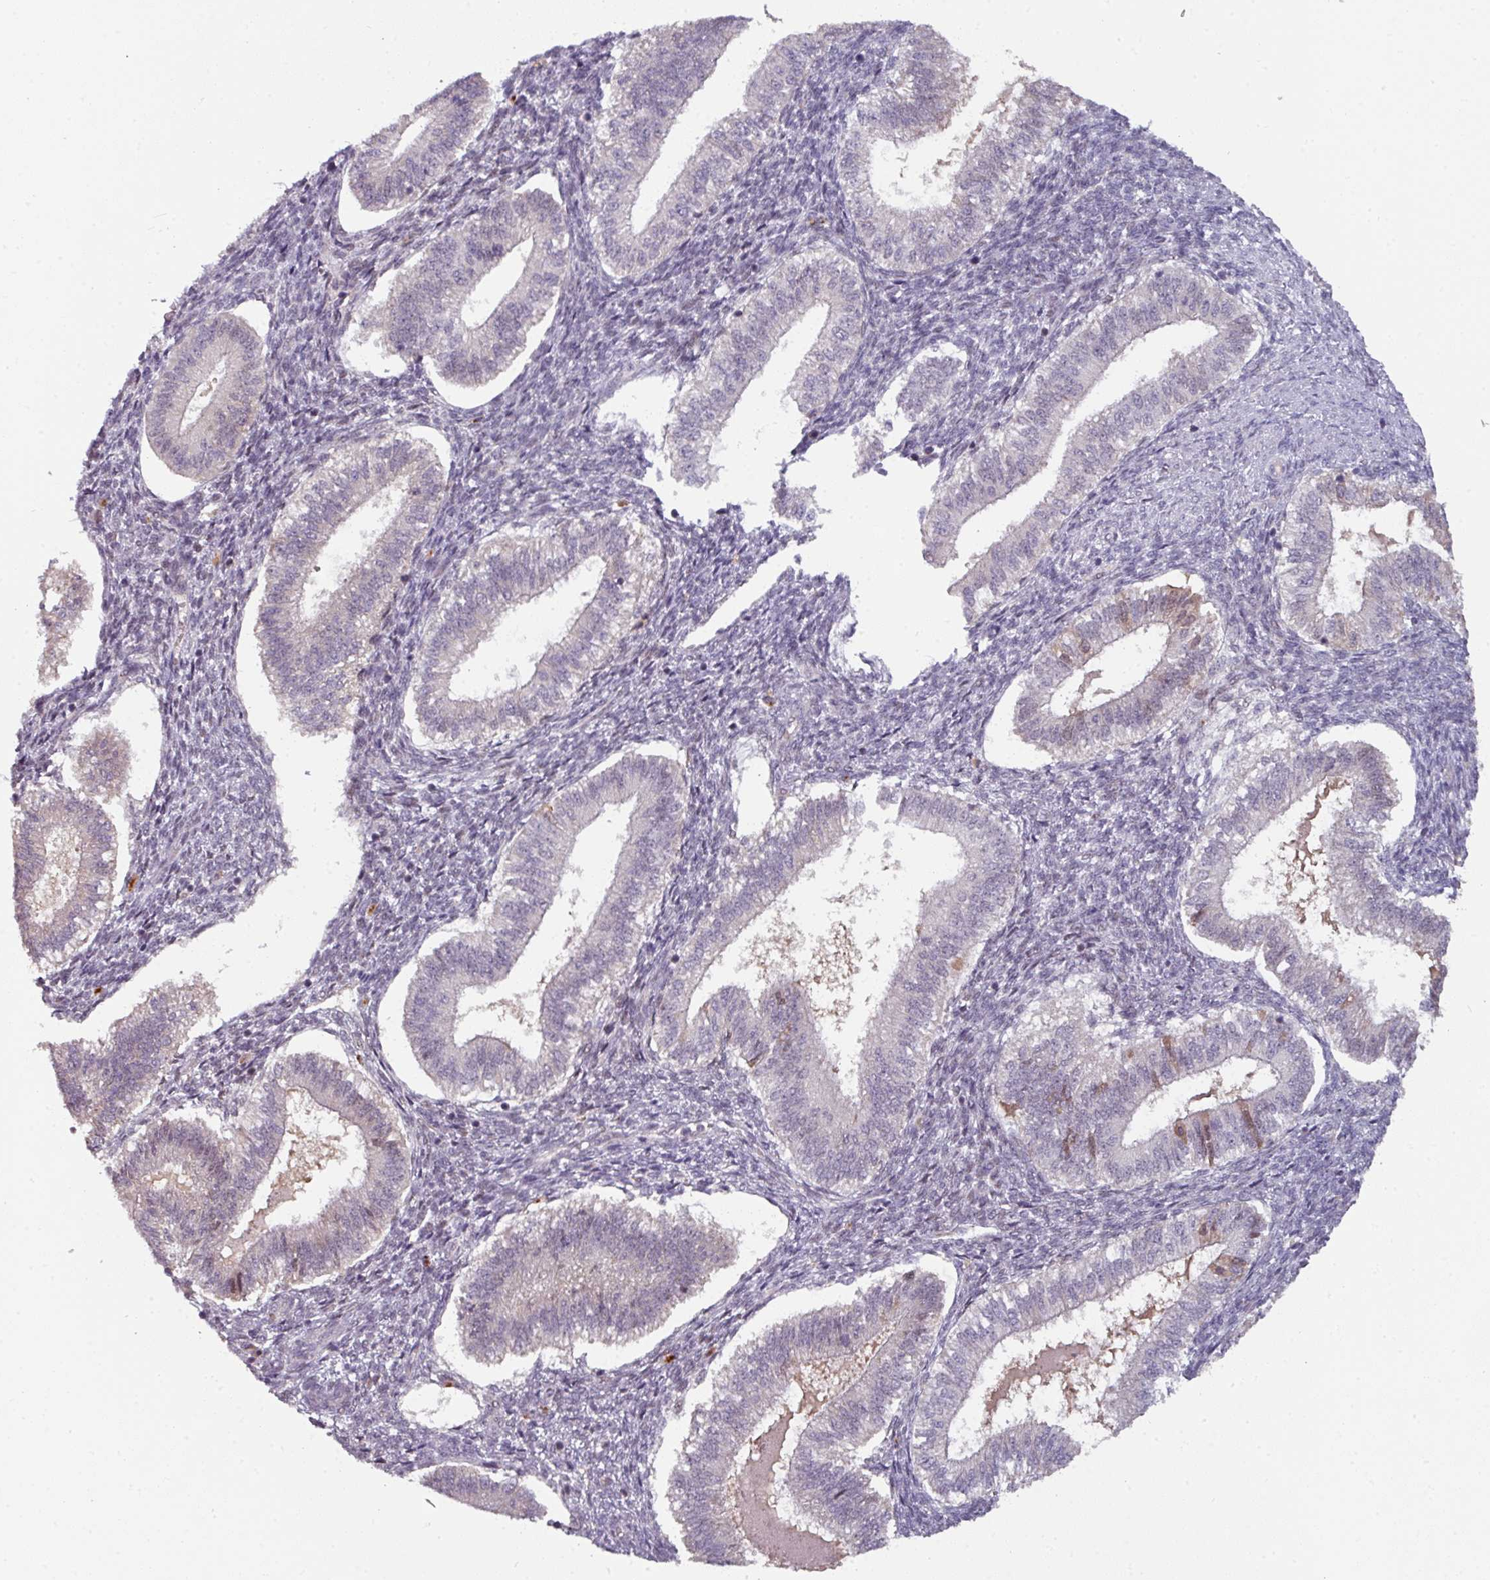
{"staining": {"intensity": "negative", "quantity": "none", "location": "none"}, "tissue": "endometrium", "cell_type": "Cells in endometrial stroma", "image_type": "normal", "snomed": [{"axis": "morphology", "description": "Normal tissue, NOS"}, {"axis": "topography", "description": "Endometrium"}], "caption": "Endometrium was stained to show a protein in brown. There is no significant staining in cells in endometrial stroma. The staining is performed using DAB brown chromogen with nuclei counter-stained in using hematoxylin.", "gene": "SWSAP1", "patient": {"sex": "female", "age": 25}}